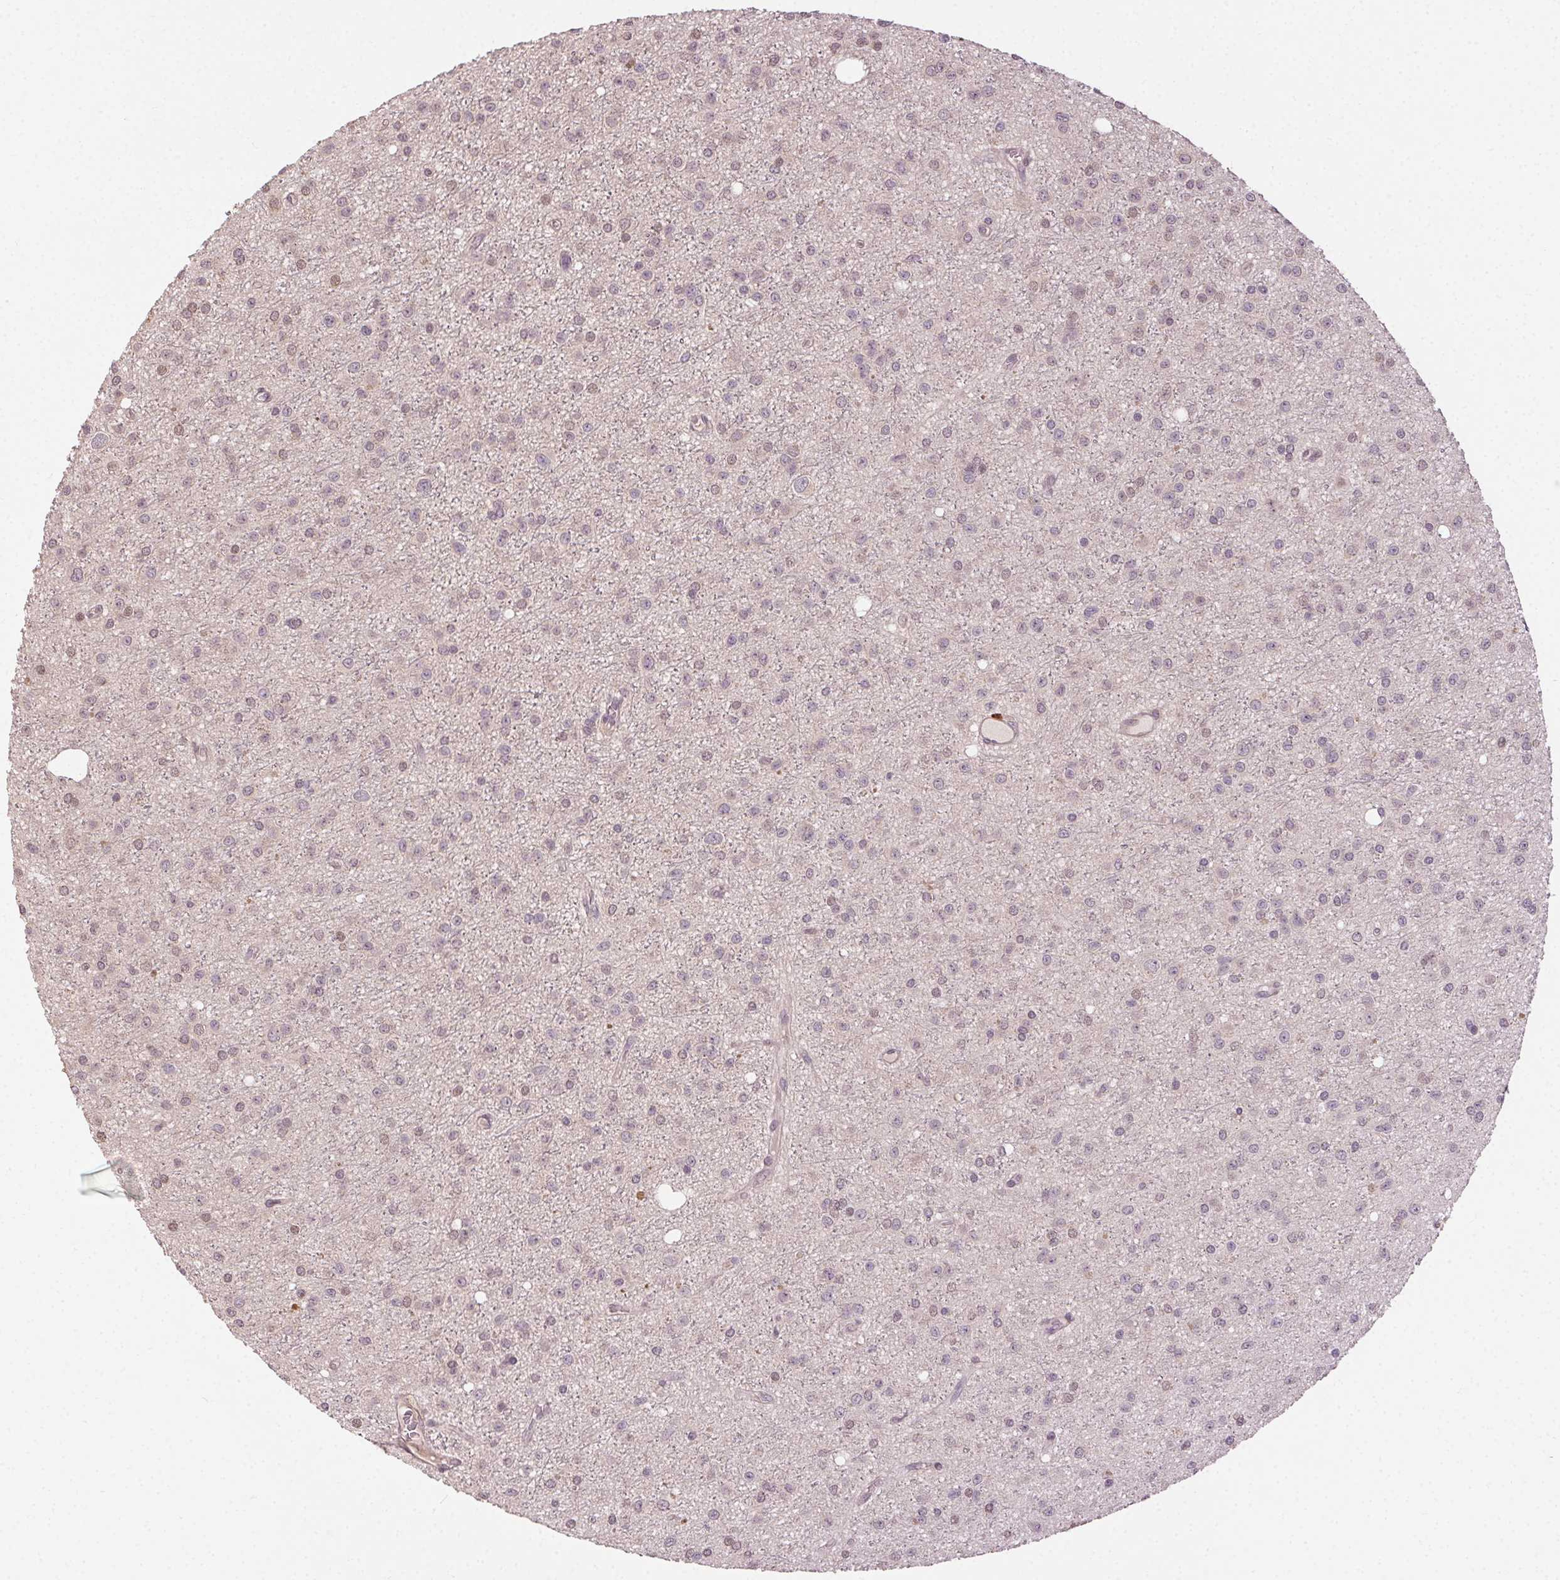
{"staining": {"intensity": "negative", "quantity": "none", "location": "none"}, "tissue": "glioma", "cell_type": "Tumor cells", "image_type": "cancer", "snomed": [{"axis": "morphology", "description": "Glioma, malignant, Low grade"}, {"axis": "topography", "description": "Brain"}], "caption": "The micrograph demonstrates no significant expression in tumor cells of glioma.", "gene": "ATP1B3", "patient": {"sex": "male", "age": 27}}